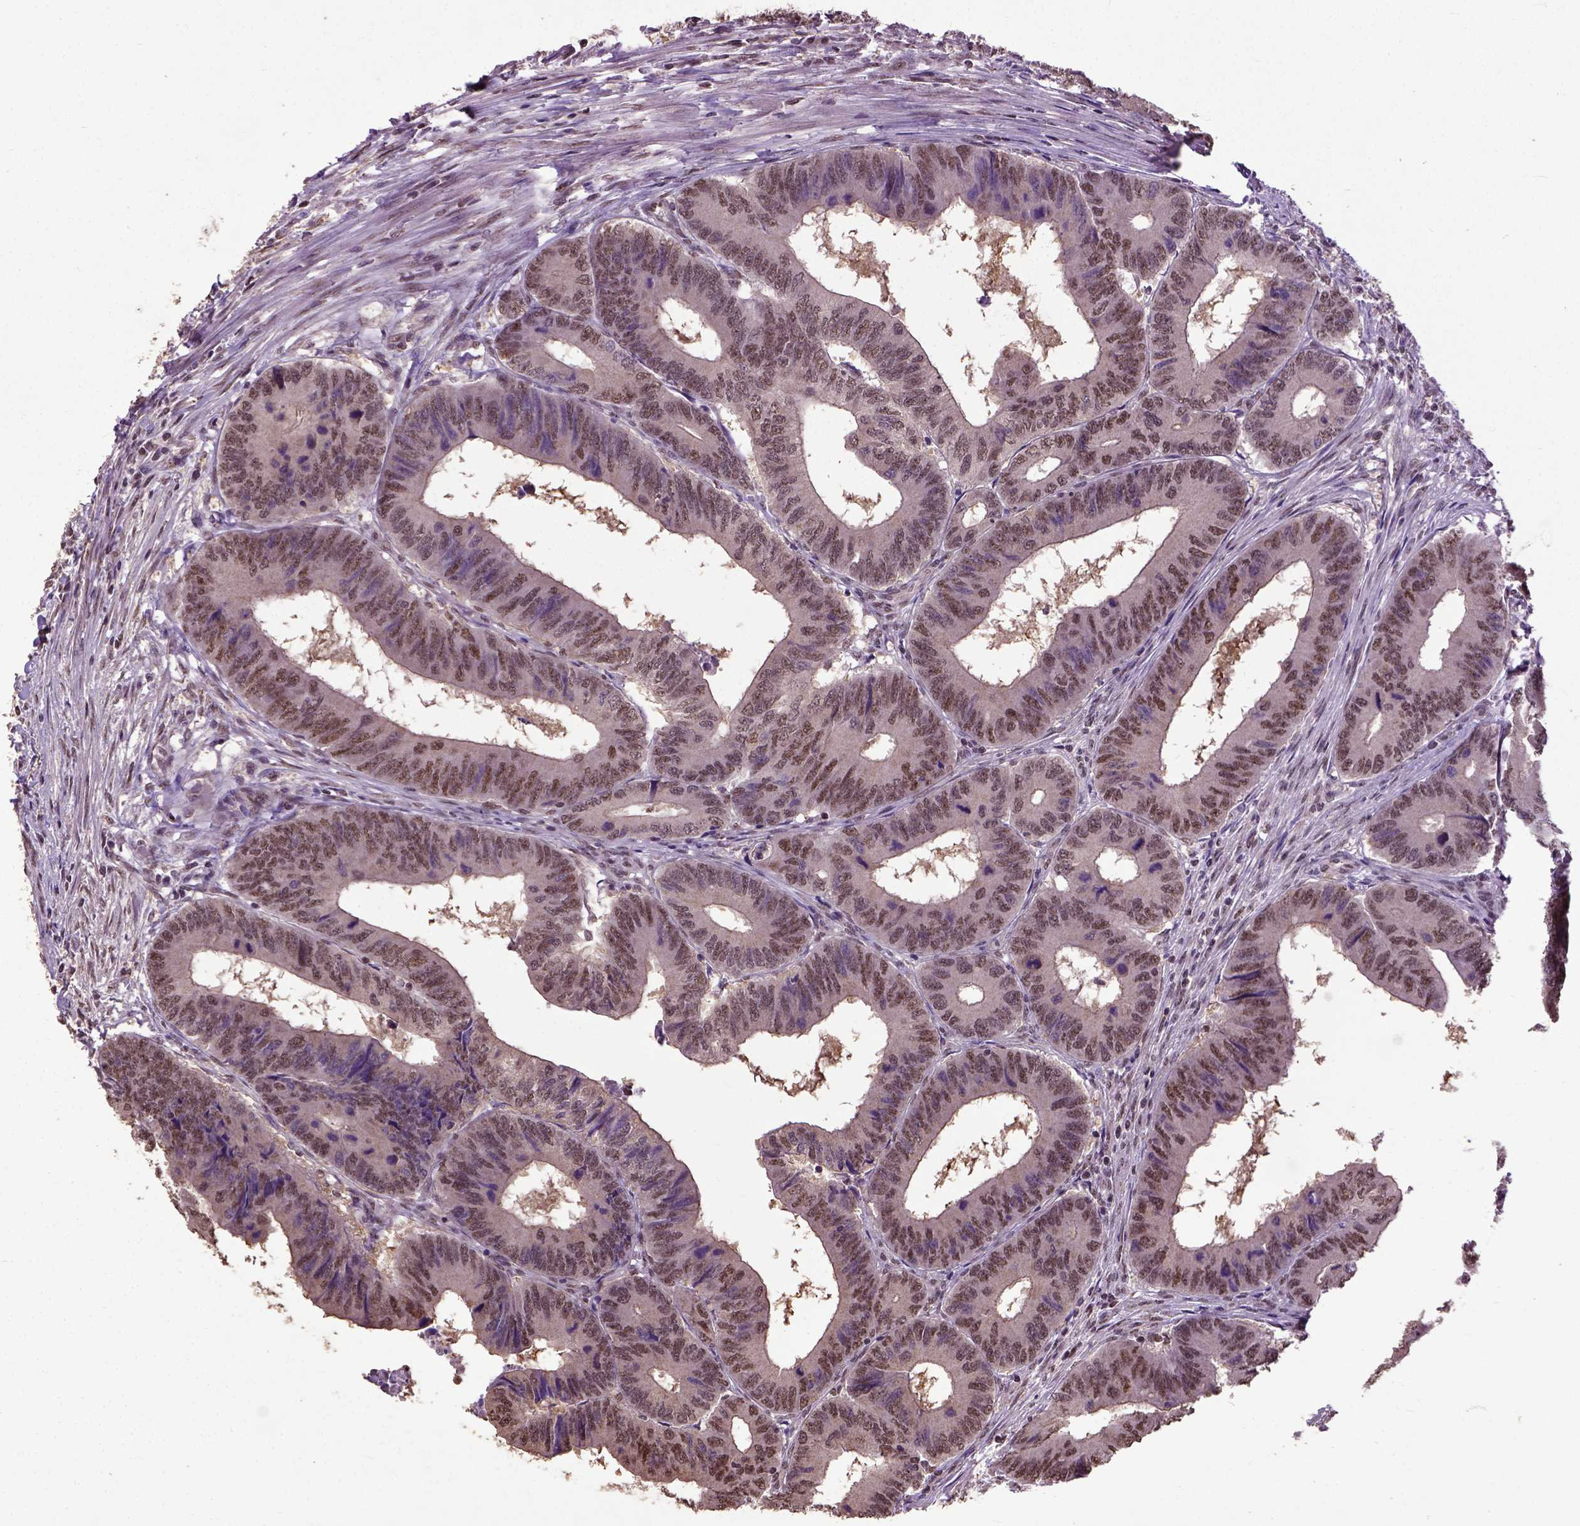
{"staining": {"intensity": "moderate", "quantity": ">75%", "location": "nuclear"}, "tissue": "colorectal cancer", "cell_type": "Tumor cells", "image_type": "cancer", "snomed": [{"axis": "morphology", "description": "Adenocarcinoma, NOS"}, {"axis": "topography", "description": "Colon"}], "caption": "IHC micrograph of neoplastic tissue: human colorectal cancer stained using immunohistochemistry (IHC) displays medium levels of moderate protein expression localized specifically in the nuclear of tumor cells, appearing as a nuclear brown color.", "gene": "UBA3", "patient": {"sex": "male", "age": 53}}